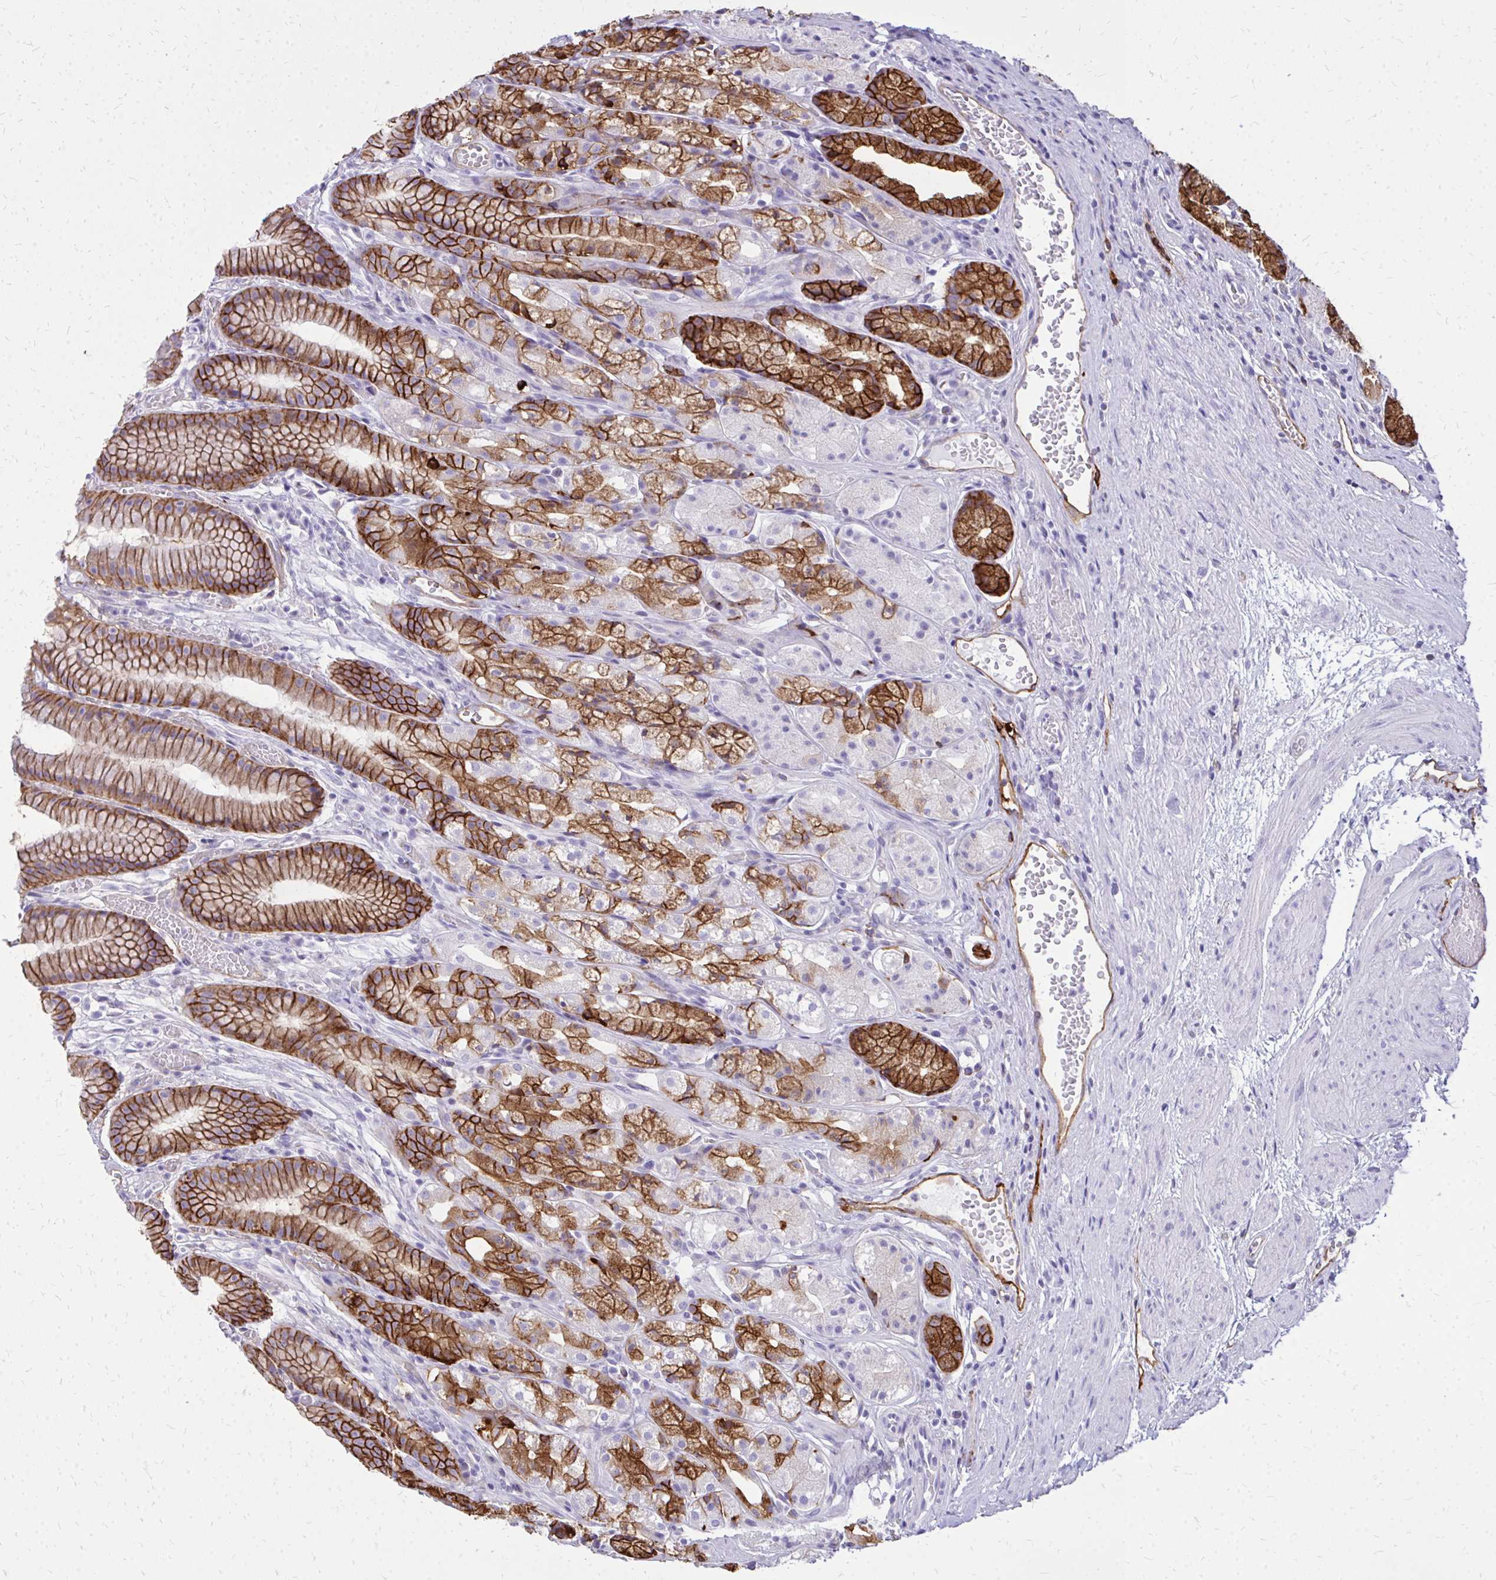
{"staining": {"intensity": "strong", "quantity": "25%-75%", "location": "cytoplasmic/membranous"}, "tissue": "stomach", "cell_type": "Glandular cells", "image_type": "normal", "snomed": [{"axis": "morphology", "description": "Normal tissue, NOS"}, {"axis": "topography", "description": "Smooth muscle"}, {"axis": "topography", "description": "Stomach"}], "caption": "Immunohistochemical staining of normal stomach displays 25%-75% levels of strong cytoplasmic/membranous protein positivity in approximately 25%-75% of glandular cells.", "gene": "MARCKSL1", "patient": {"sex": "male", "age": 70}}